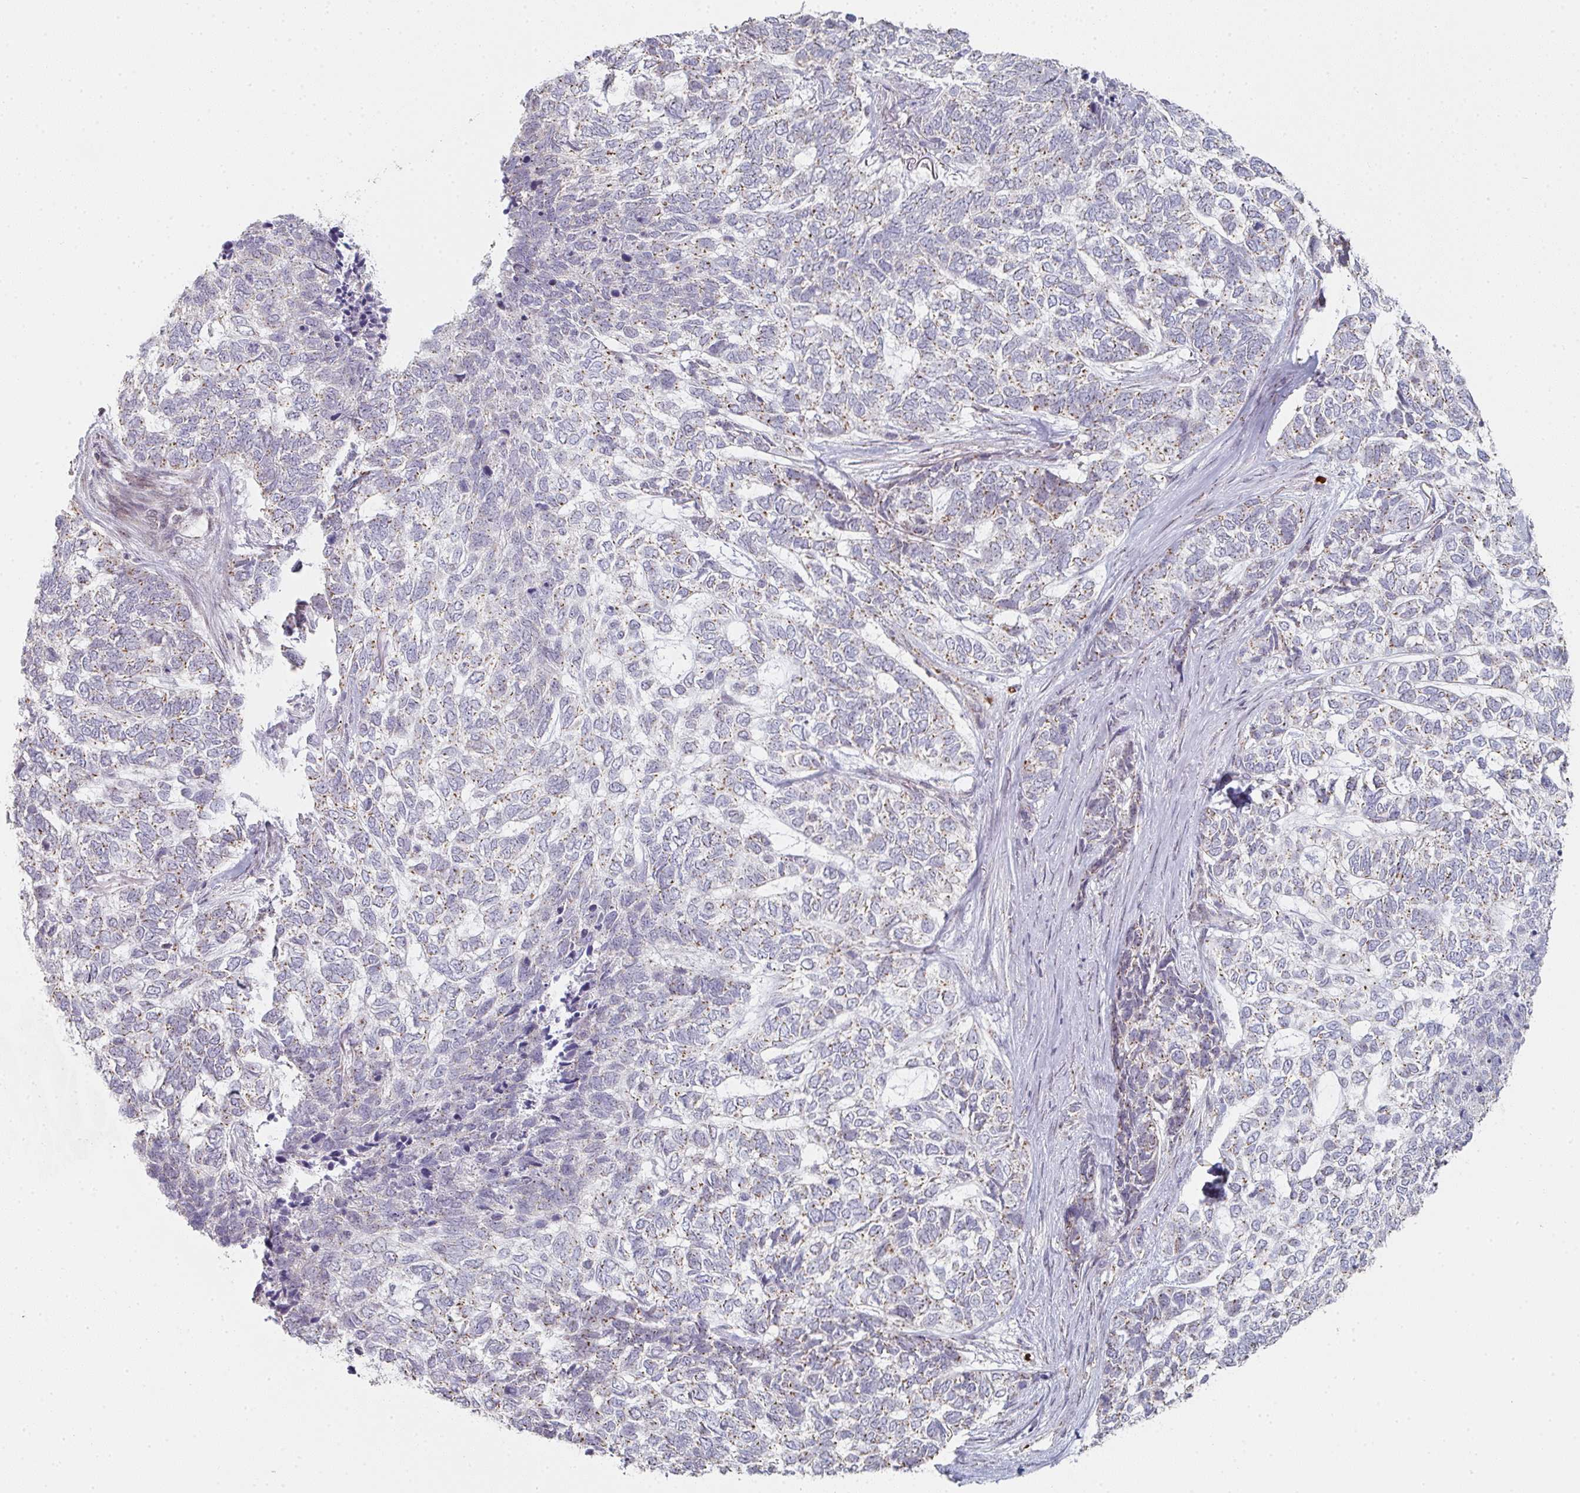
{"staining": {"intensity": "moderate", "quantity": ">75%", "location": "cytoplasmic/membranous"}, "tissue": "skin cancer", "cell_type": "Tumor cells", "image_type": "cancer", "snomed": [{"axis": "morphology", "description": "Basal cell carcinoma"}, {"axis": "topography", "description": "Skin"}], "caption": "IHC image of skin cancer stained for a protein (brown), which displays medium levels of moderate cytoplasmic/membranous staining in about >75% of tumor cells.", "gene": "ZNF526", "patient": {"sex": "female", "age": 65}}